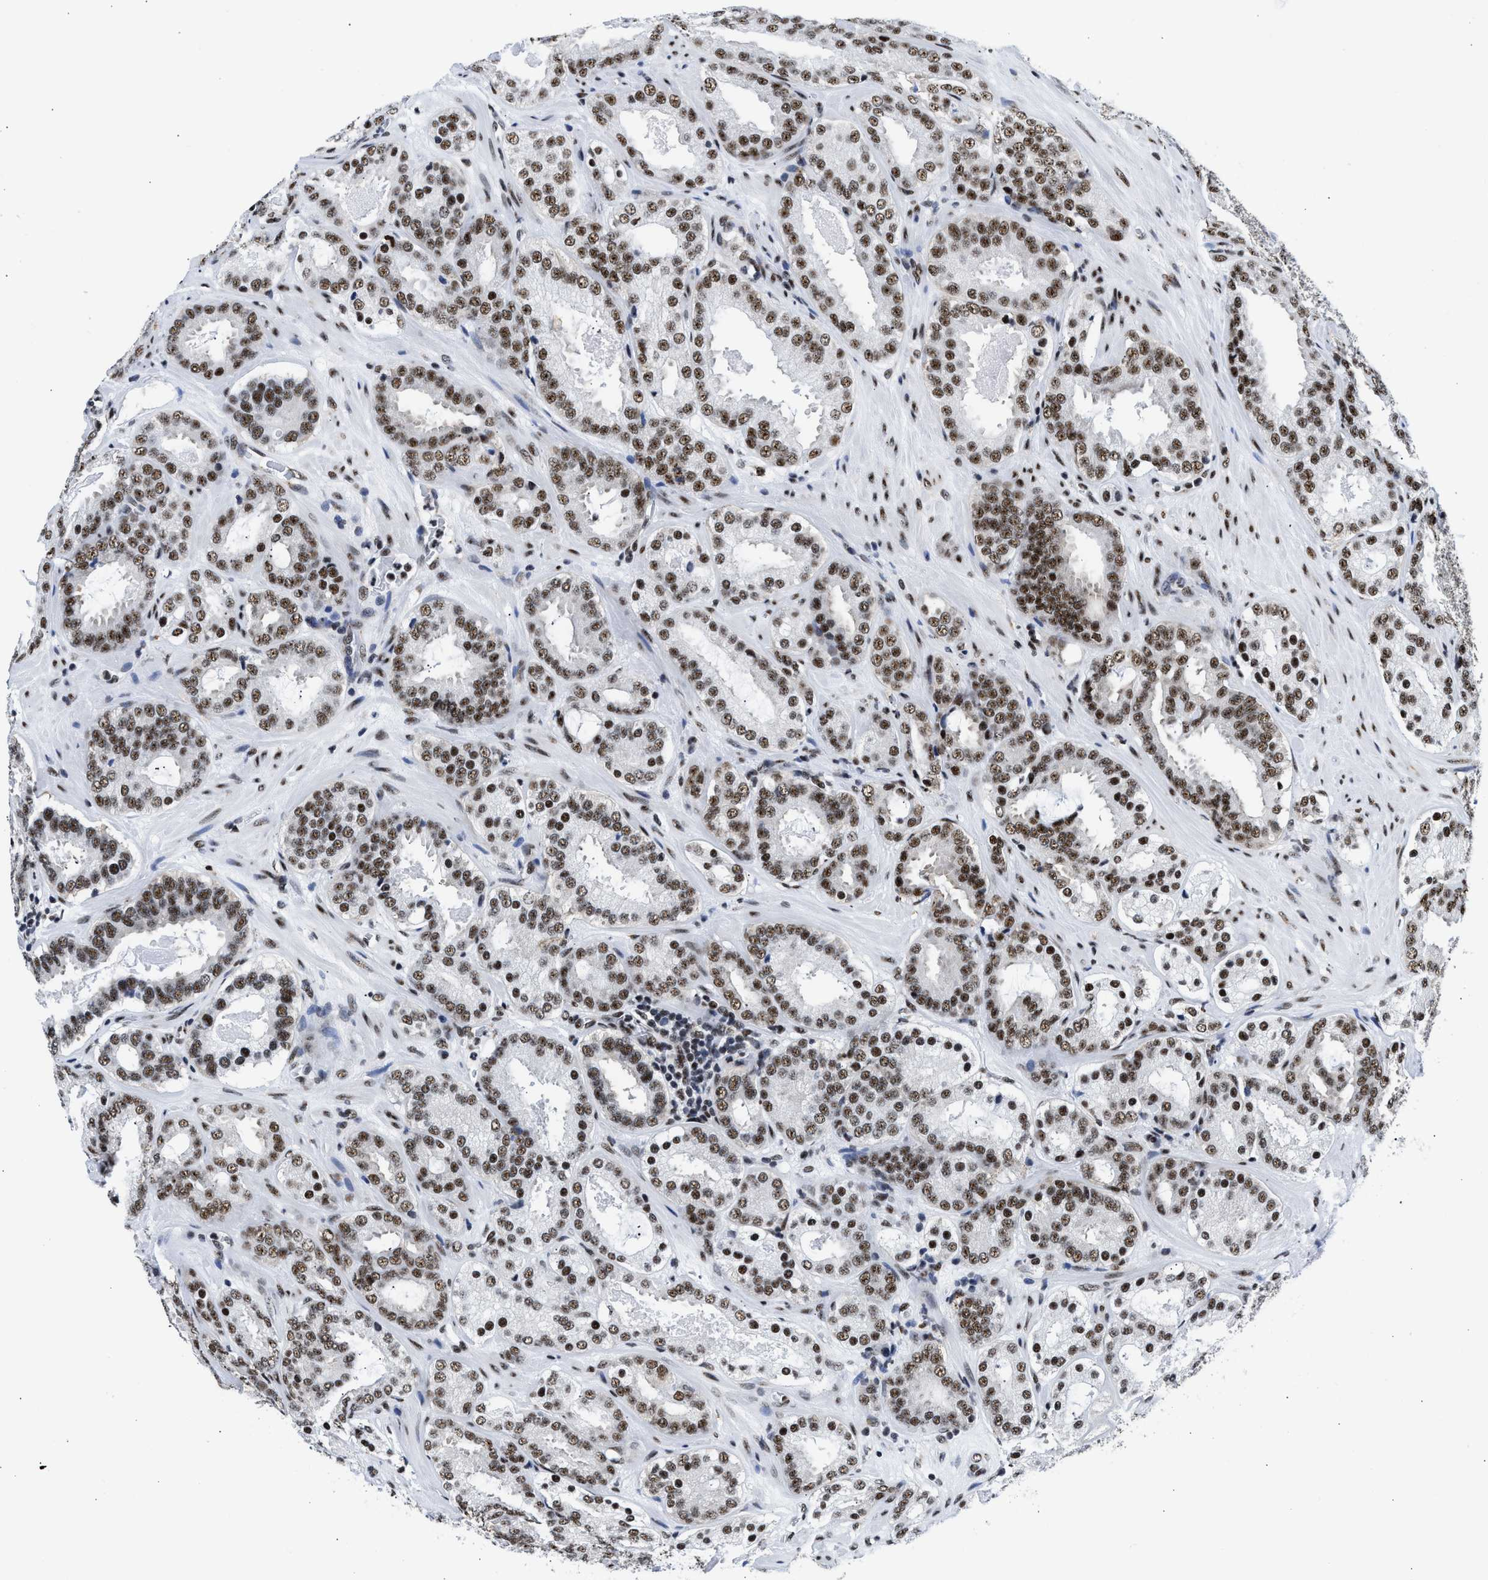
{"staining": {"intensity": "strong", "quantity": ">75%", "location": "nuclear"}, "tissue": "prostate cancer", "cell_type": "Tumor cells", "image_type": "cancer", "snomed": [{"axis": "morphology", "description": "Adenocarcinoma, Low grade"}, {"axis": "topography", "description": "Prostate"}], "caption": "An immunohistochemistry histopathology image of tumor tissue is shown. Protein staining in brown shows strong nuclear positivity in low-grade adenocarcinoma (prostate) within tumor cells.", "gene": "RBM8A", "patient": {"sex": "male", "age": 69}}